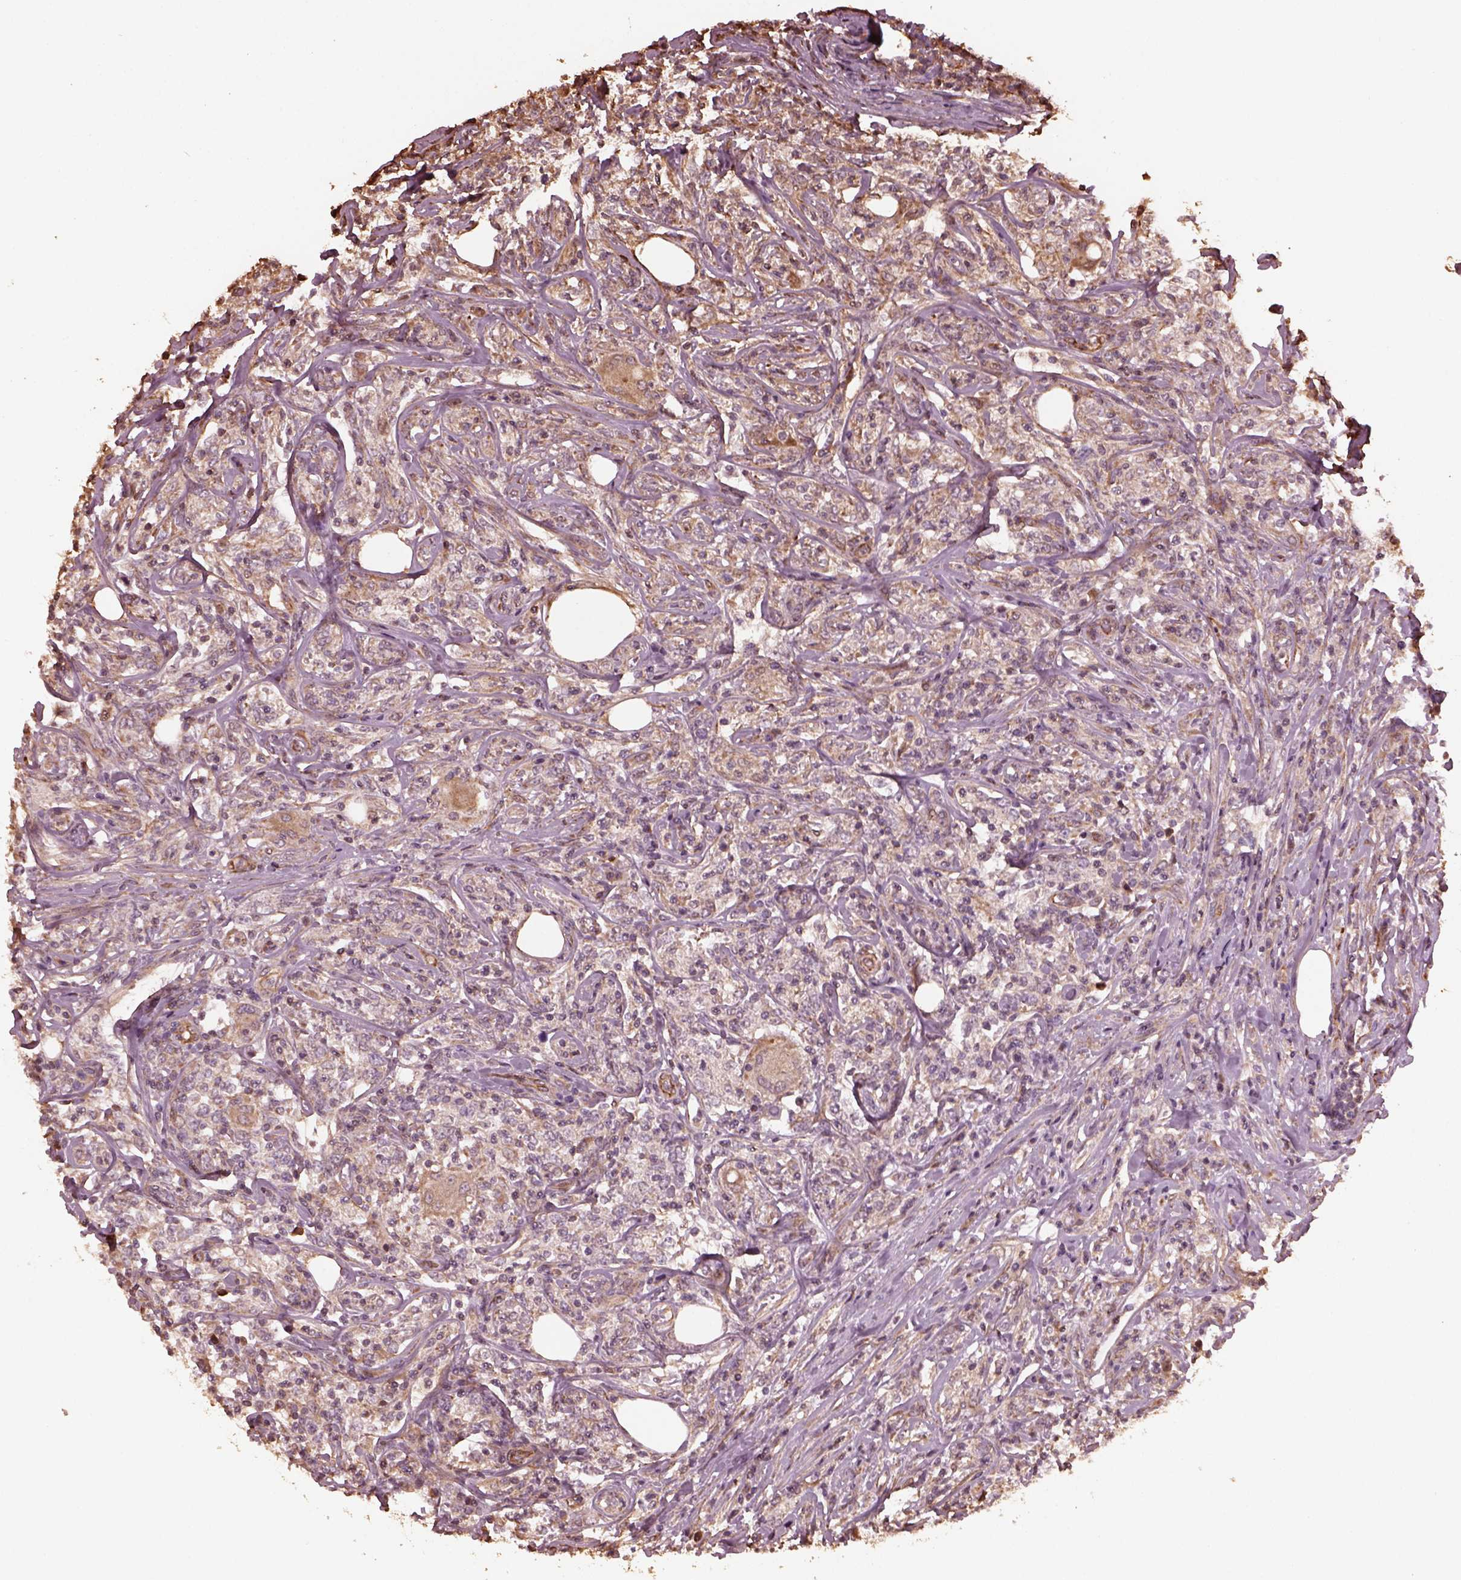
{"staining": {"intensity": "weak", "quantity": ">75%", "location": "cytoplasmic/membranous"}, "tissue": "lymphoma", "cell_type": "Tumor cells", "image_type": "cancer", "snomed": [{"axis": "morphology", "description": "Malignant lymphoma, non-Hodgkin's type, High grade"}, {"axis": "topography", "description": "Lymph node"}], "caption": "This is an image of IHC staining of malignant lymphoma, non-Hodgkin's type (high-grade), which shows weak expression in the cytoplasmic/membranous of tumor cells.", "gene": "GTPBP1", "patient": {"sex": "female", "age": 84}}